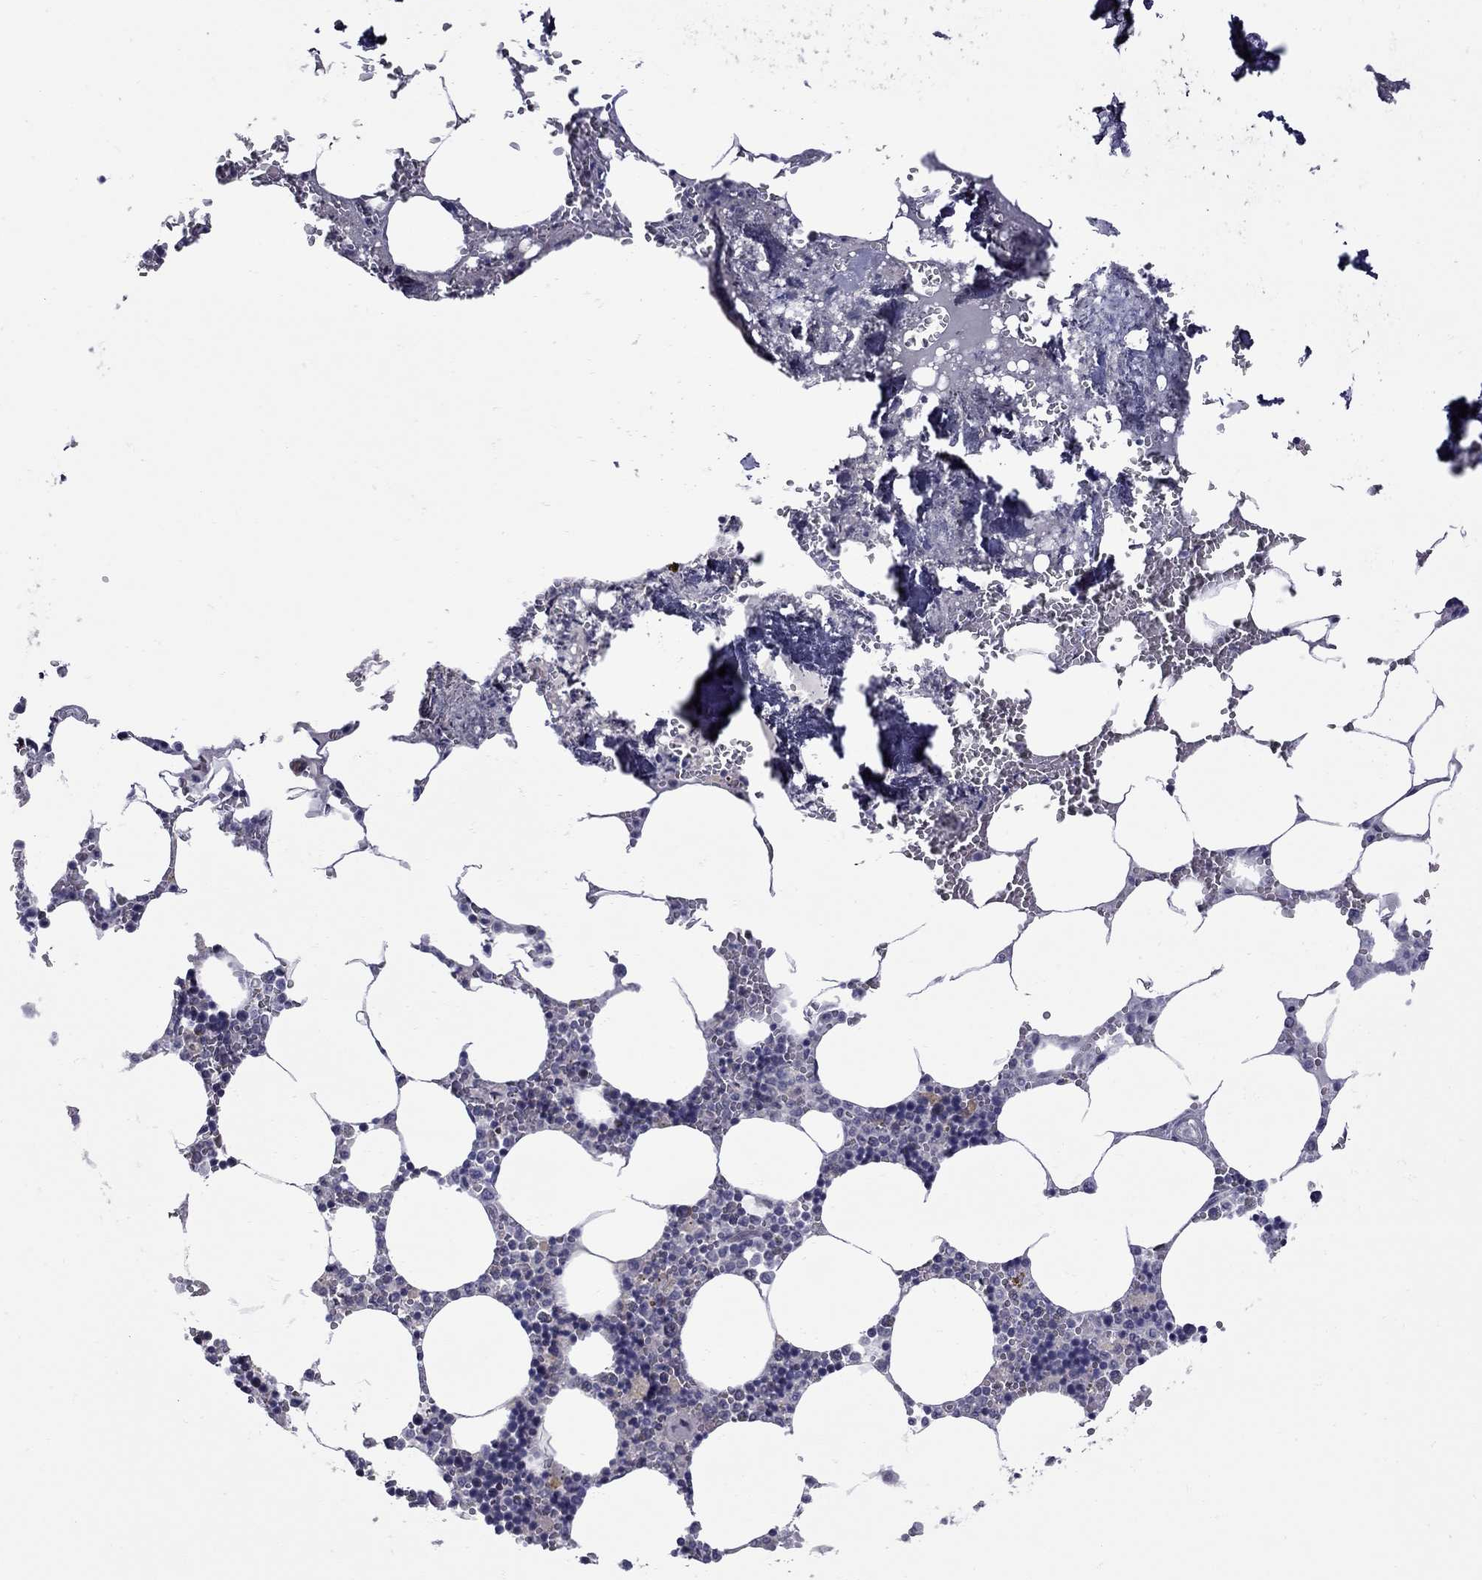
{"staining": {"intensity": "negative", "quantity": "none", "location": "none"}, "tissue": "bone marrow", "cell_type": "Hematopoietic cells", "image_type": "normal", "snomed": [{"axis": "morphology", "description": "Normal tissue, NOS"}, {"axis": "topography", "description": "Bone marrow"}], "caption": "High magnification brightfield microscopy of unremarkable bone marrow stained with DAB (brown) and counterstained with hematoxylin (blue): hematopoietic cells show no significant expression. (Stains: DAB immunohistochemistry (IHC) with hematoxylin counter stain, Microscopy: brightfield microscopy at high magnification).", "gene": "NRARP", "patient": {"sex": "male", "age": 54}}